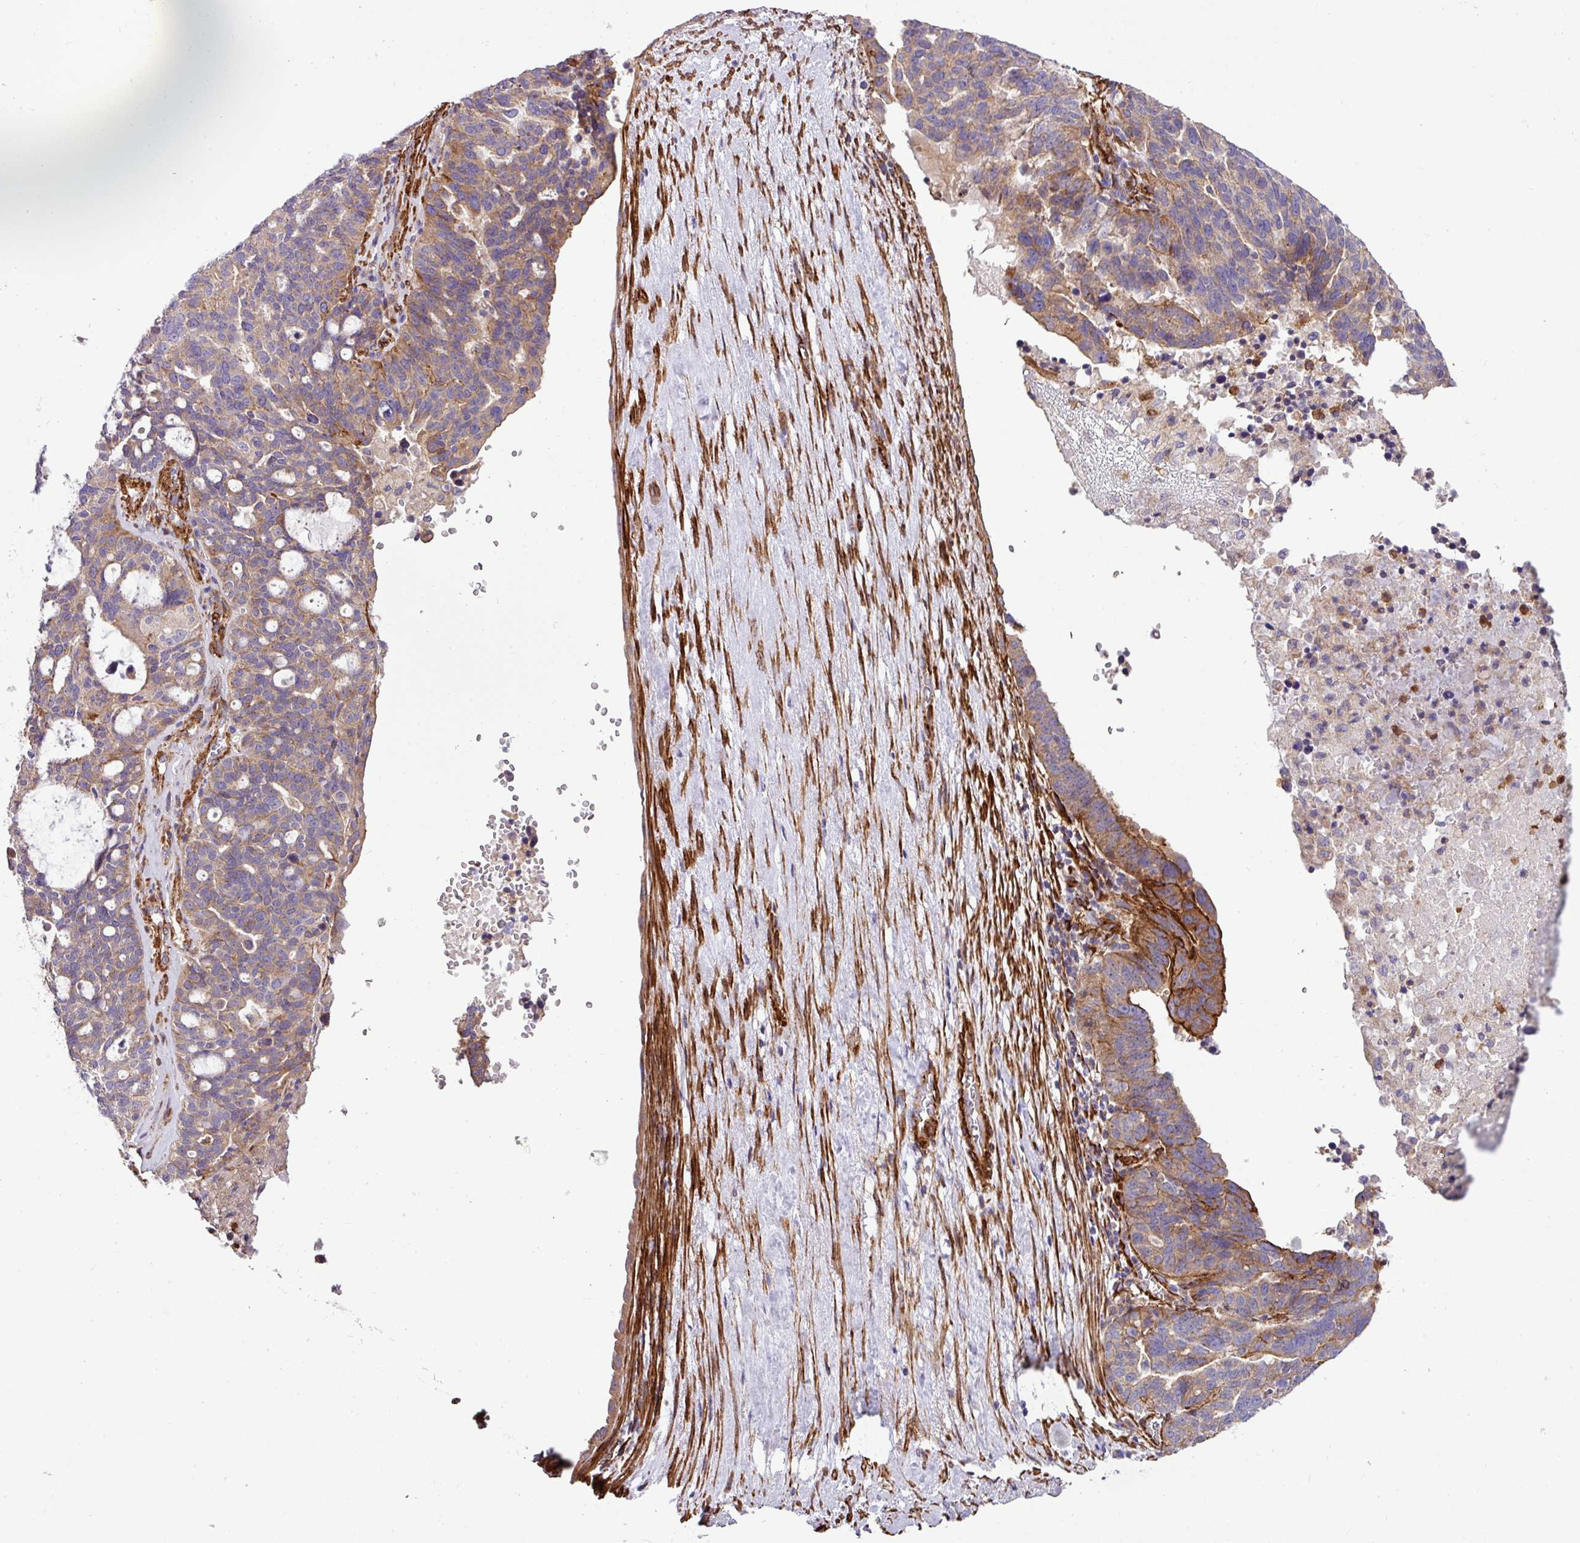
{"staining": {"intensity": "moderate", "quantity": "25%-75%", "location": "cytoplasmic/membranous"}, "tissue": "ovarian cancer", "cell_type": "Tumor cells", "image_type": "cancer", "snomed": [{"axis": "morphology", "description": "Cystadenocarcinoma, serous, NOS"}, {"axis": "topography", "description": "Ovary"}], "caption": "DAB immunohistochemical staining of human ovarian serous cystadenocarcinoma shows moderate cytoplasmic/membranous protein positivity in about 25%-75% of tumor cells.", "gene": "FAM47E", "patient": {"sex": "female", "age": 59}}